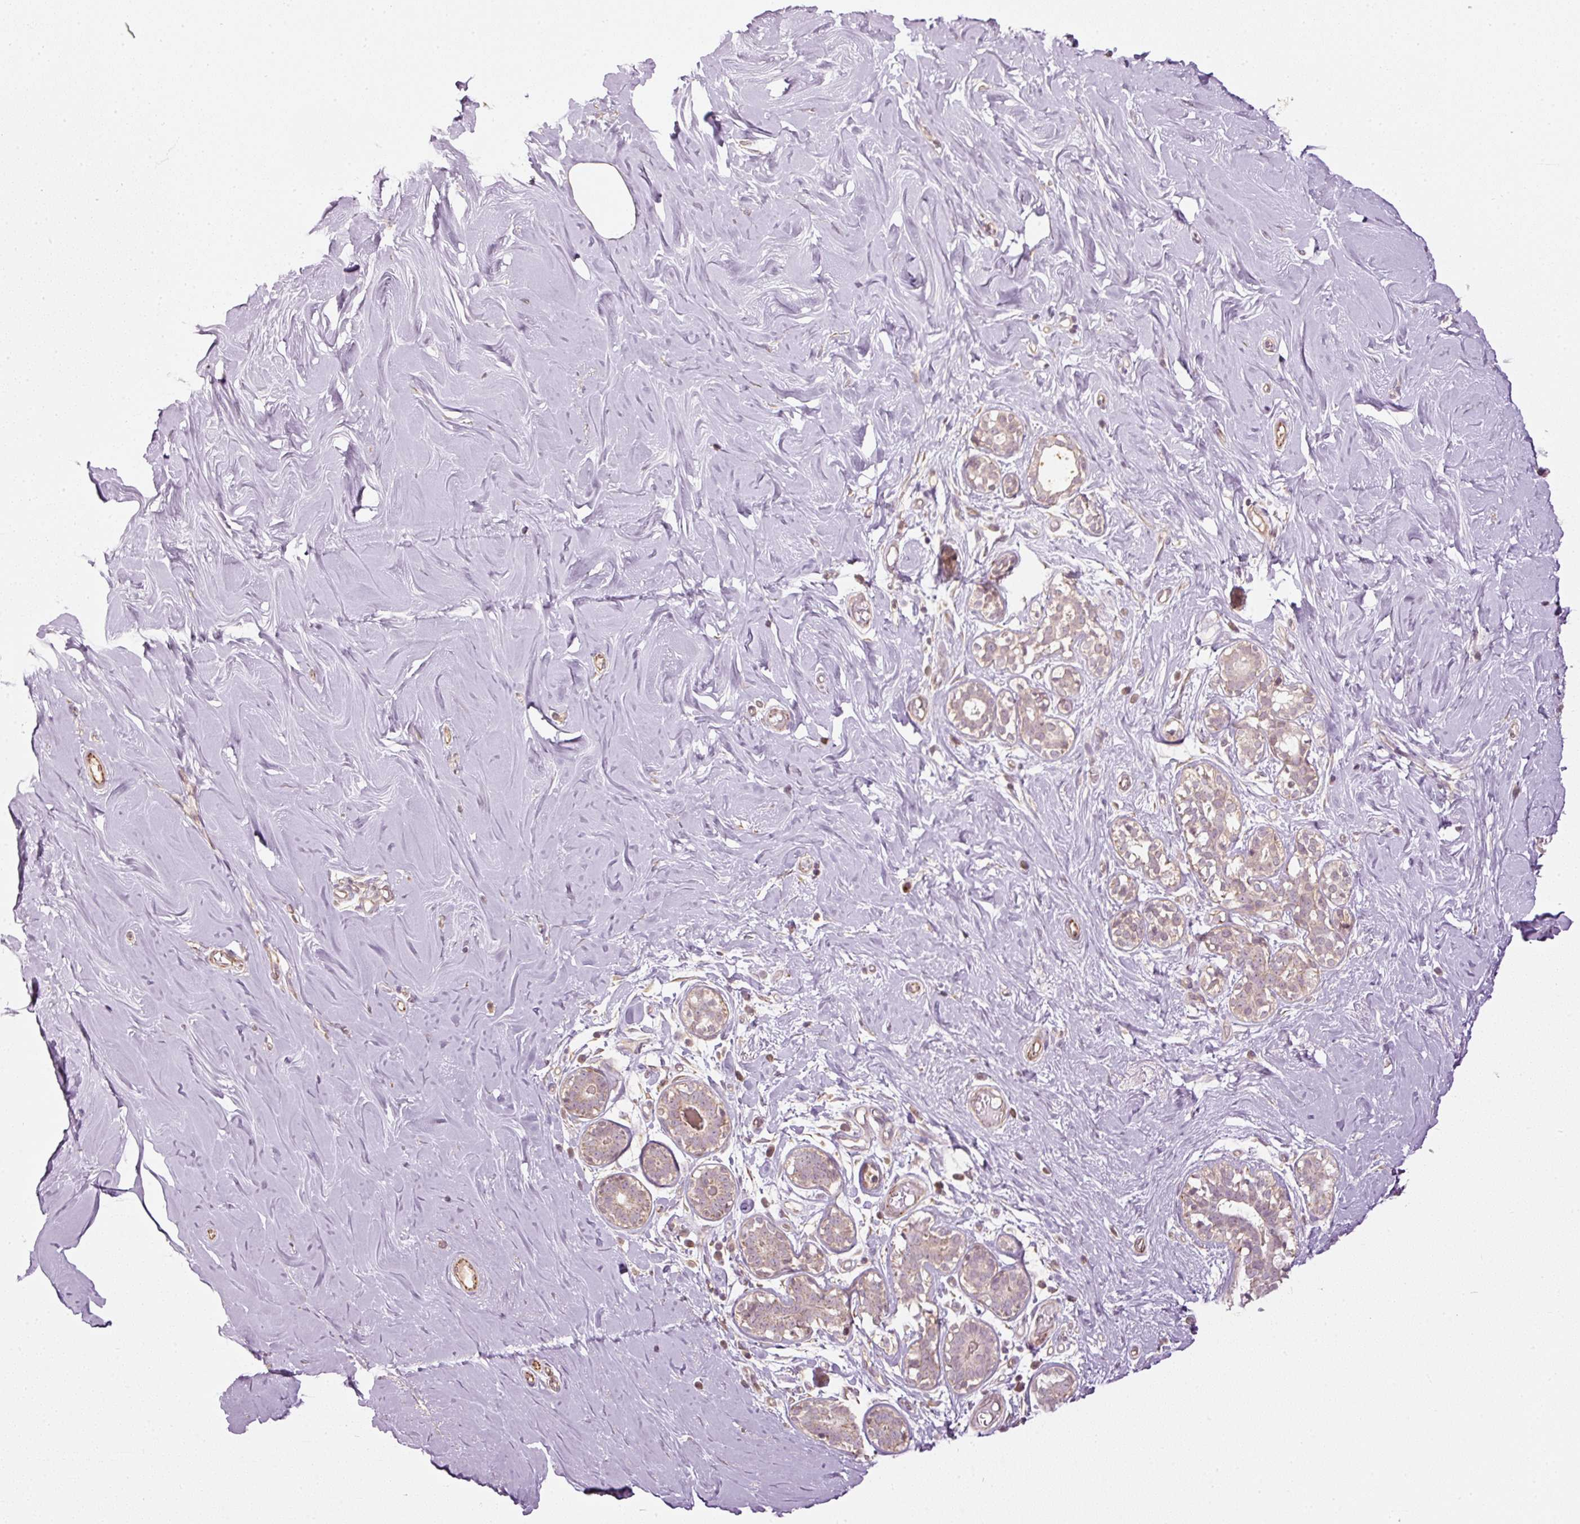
{"staining": {"intensity": "negative", "quantity": "none", "location": "none"}, "tissue": "breast", "cell_type": "Adipocytes", "image_type": "normal", "snomed": [{"axis": "morphology", "description": "Normal tissue, NOS"}, {"axis": "topography", "description": "Breast"}], "caption": "An immunohistochemistry (IHC) image of unremarkable breast is shown. There is no staining in adipocytes of breast. (DAB (3,3'-diaminobenzidine) immunohistochemistry, high magnification).", "gene": "CDC20B", "patient": {"sex": "female", "age": 27}}